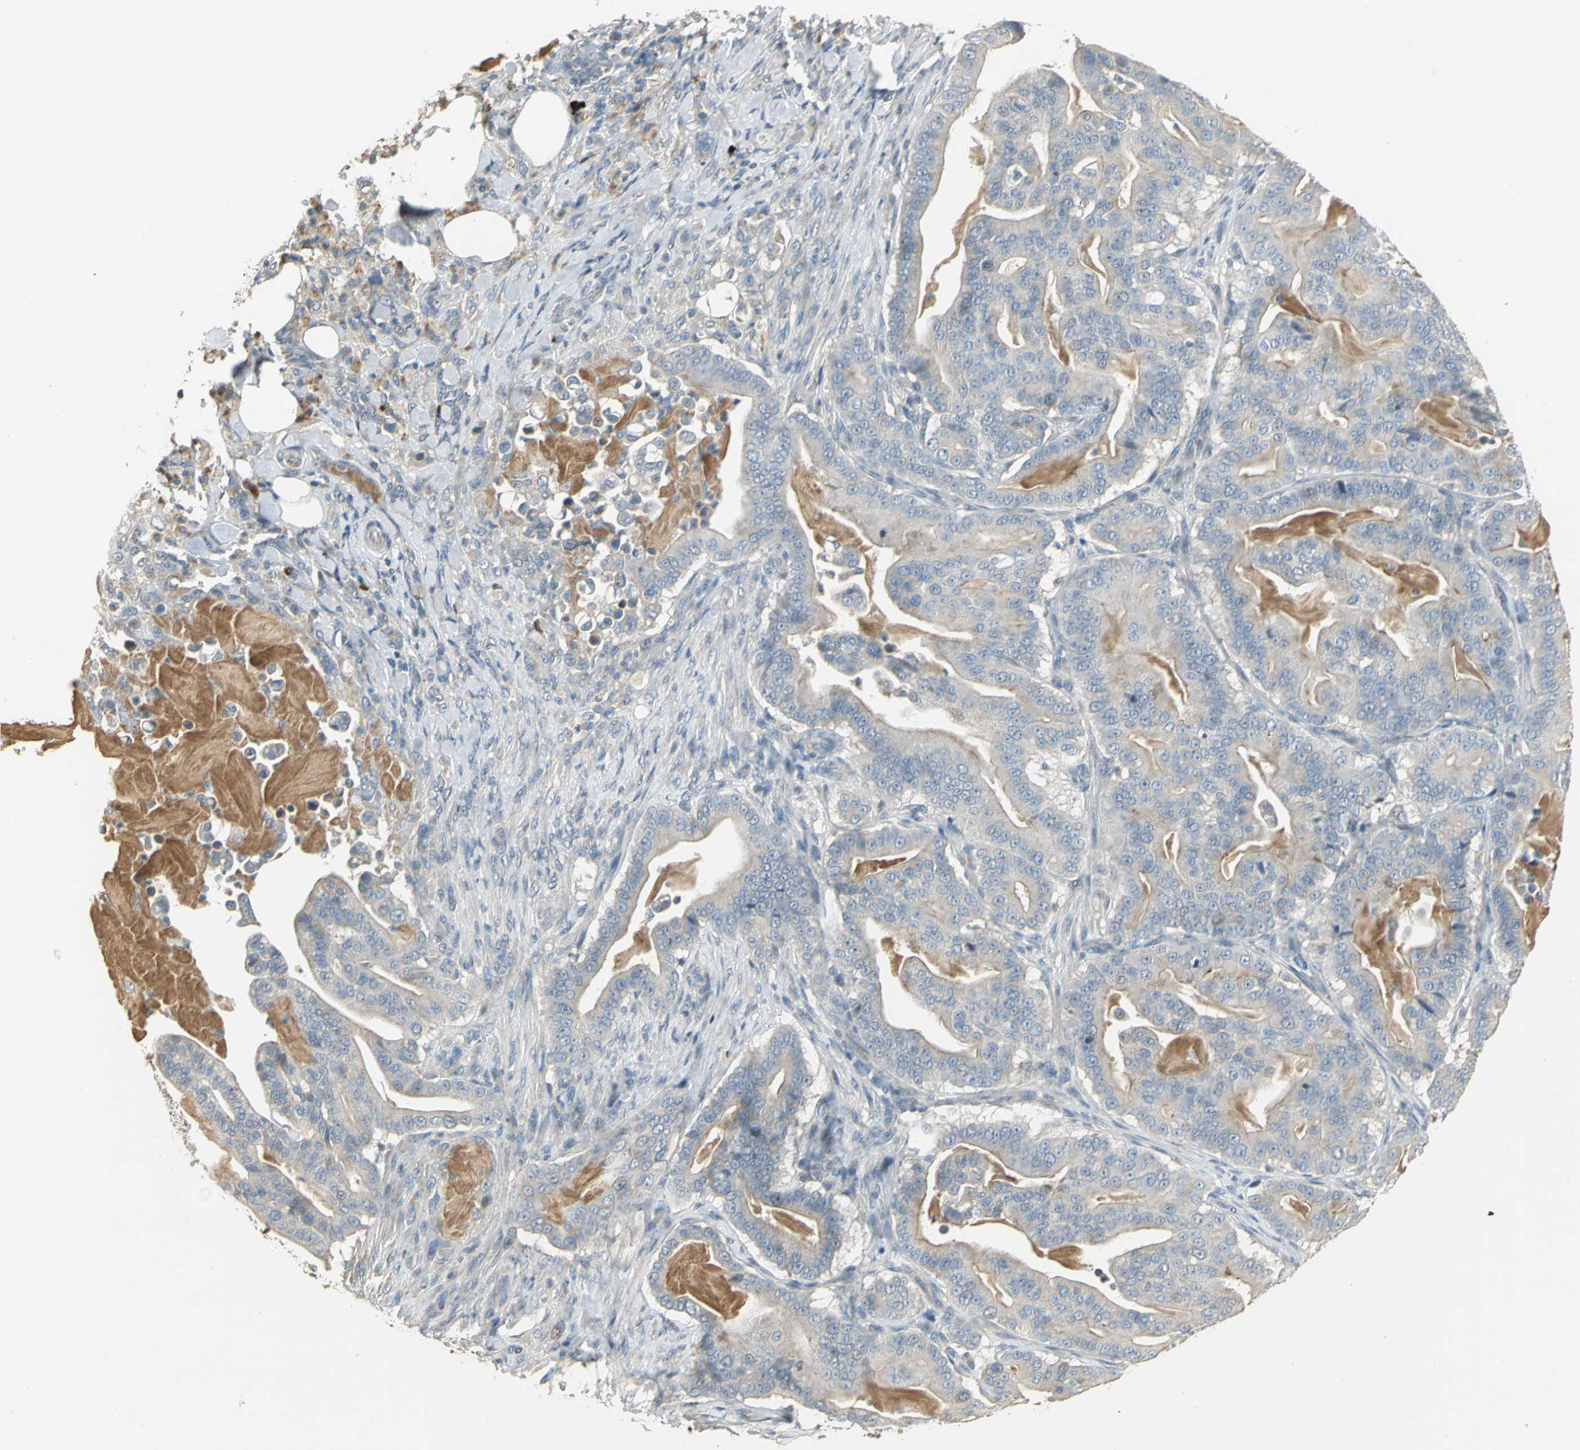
{"staining": {"intensity": "weak", "quantity": "<25%", "location": "cytoplasmic/membranous"}, "tissue": "pancreatic cancer", "cell_type": "Tumor cells", "image_type": "cancer", "snomed": [{"axis": "morphology", "description": "Adenocarcinoma, NOS"}, {"axis": "topography", "description": "Pancreas"}], "caption": "Immunohistochemical staining of human pancreatic cancer exhibits no significant staining in tumor cells. The staining is performed using DAB (3,3'-diaminobenzidine) brown chromogen with nuclei counter-stained in using hematoxylin.", "gene": "PROC", "patient": {"sex": "male", "age": 63}}